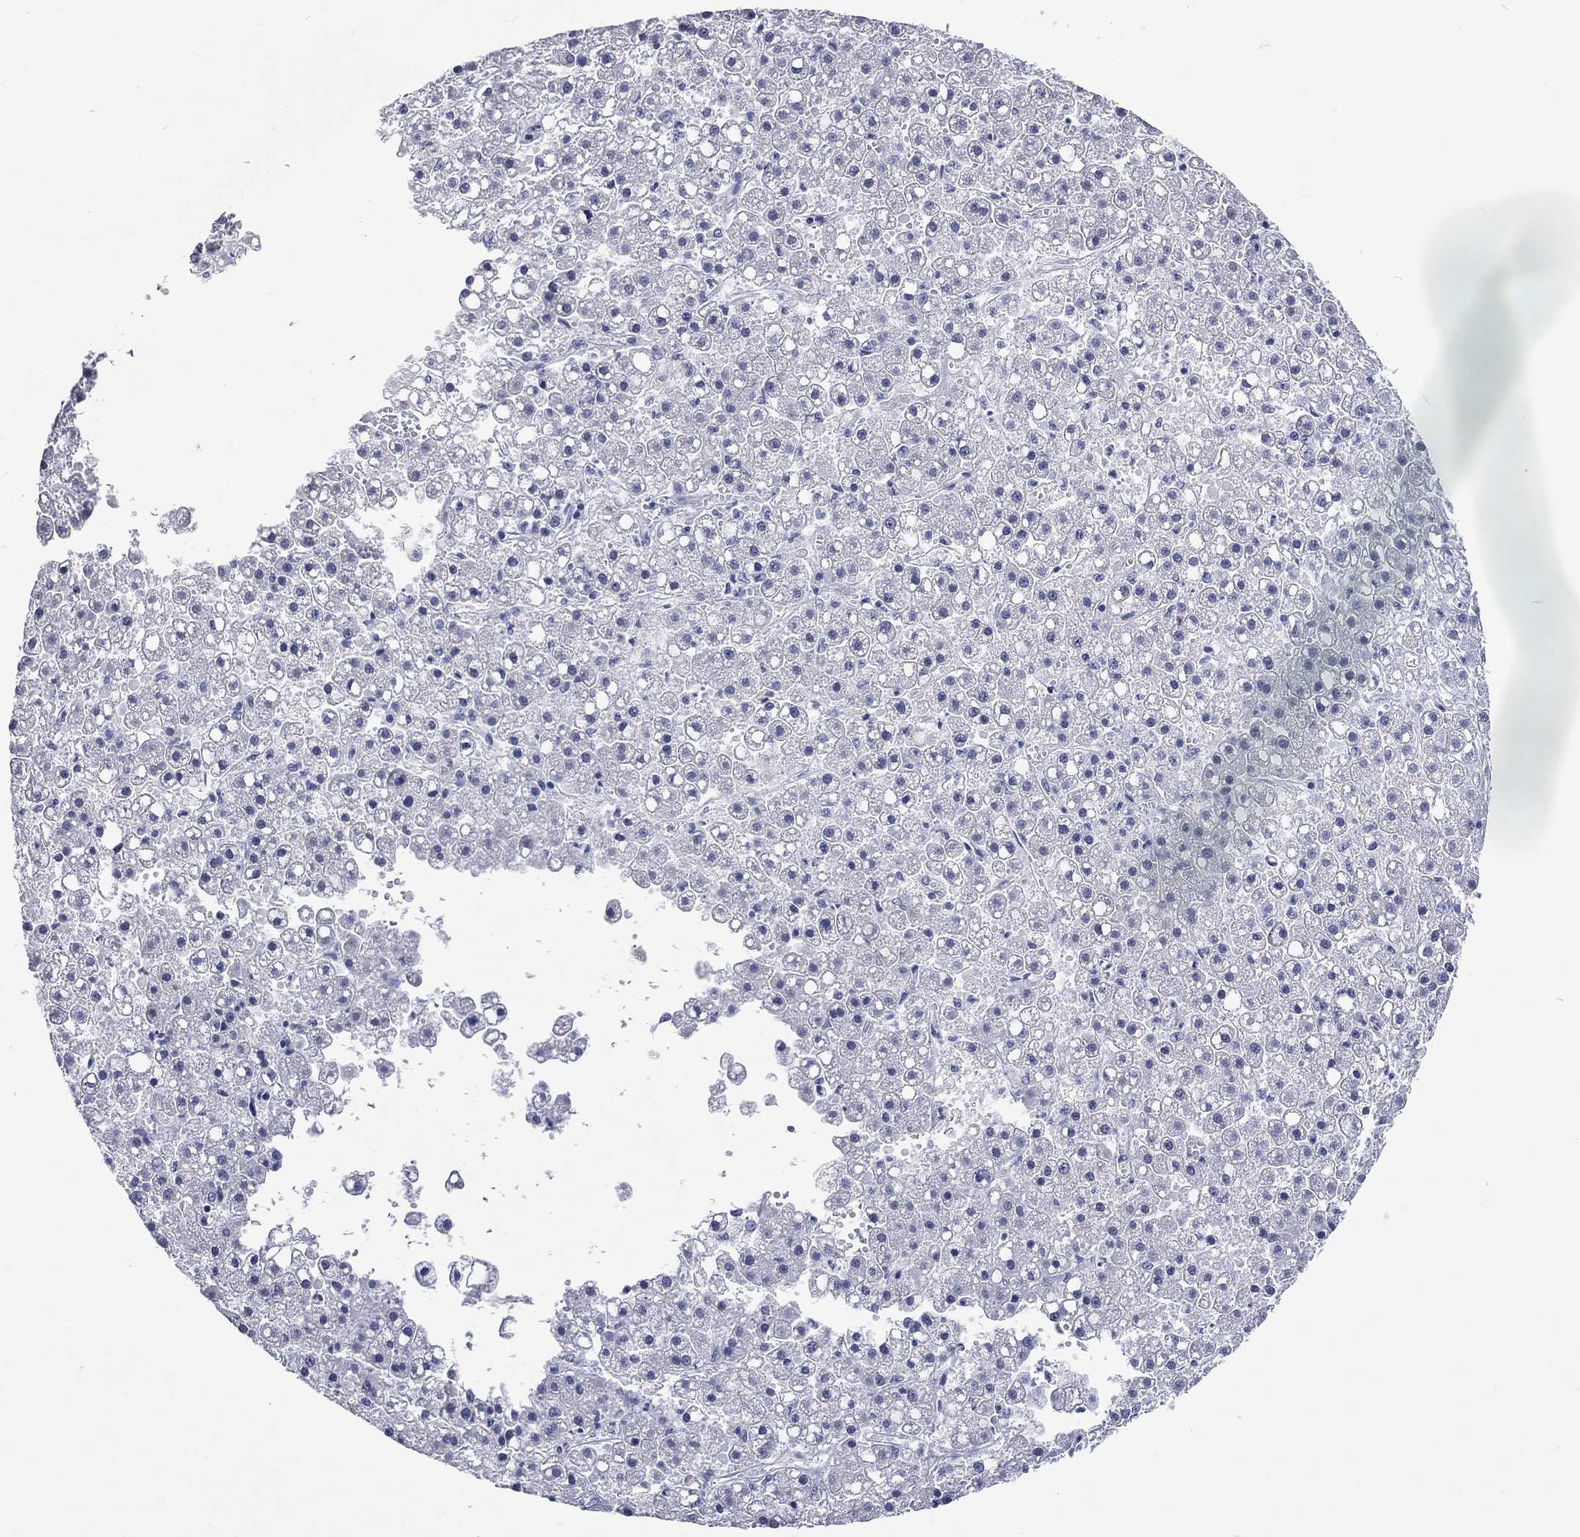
{"staining": {"intensity": "negative", "quantity": "none", "location": "none"}, "tissue": "liver cancer", "cell_type": "Tumor cells", "image_type": "cancer", "snomed": [{"axis": "morphology", "description": "Carcinoma, Hepatocellular, NOS"}, {"axis": "topography", "description": "Liver"}], "caption": "Liver cancer (hepatocellular carcinoma) stained for a protein using immunohistochemistry (IHC) displays no expression tumor cells.", "gene": "SSX1", "patient": {"sex": "male", "age": 67}}